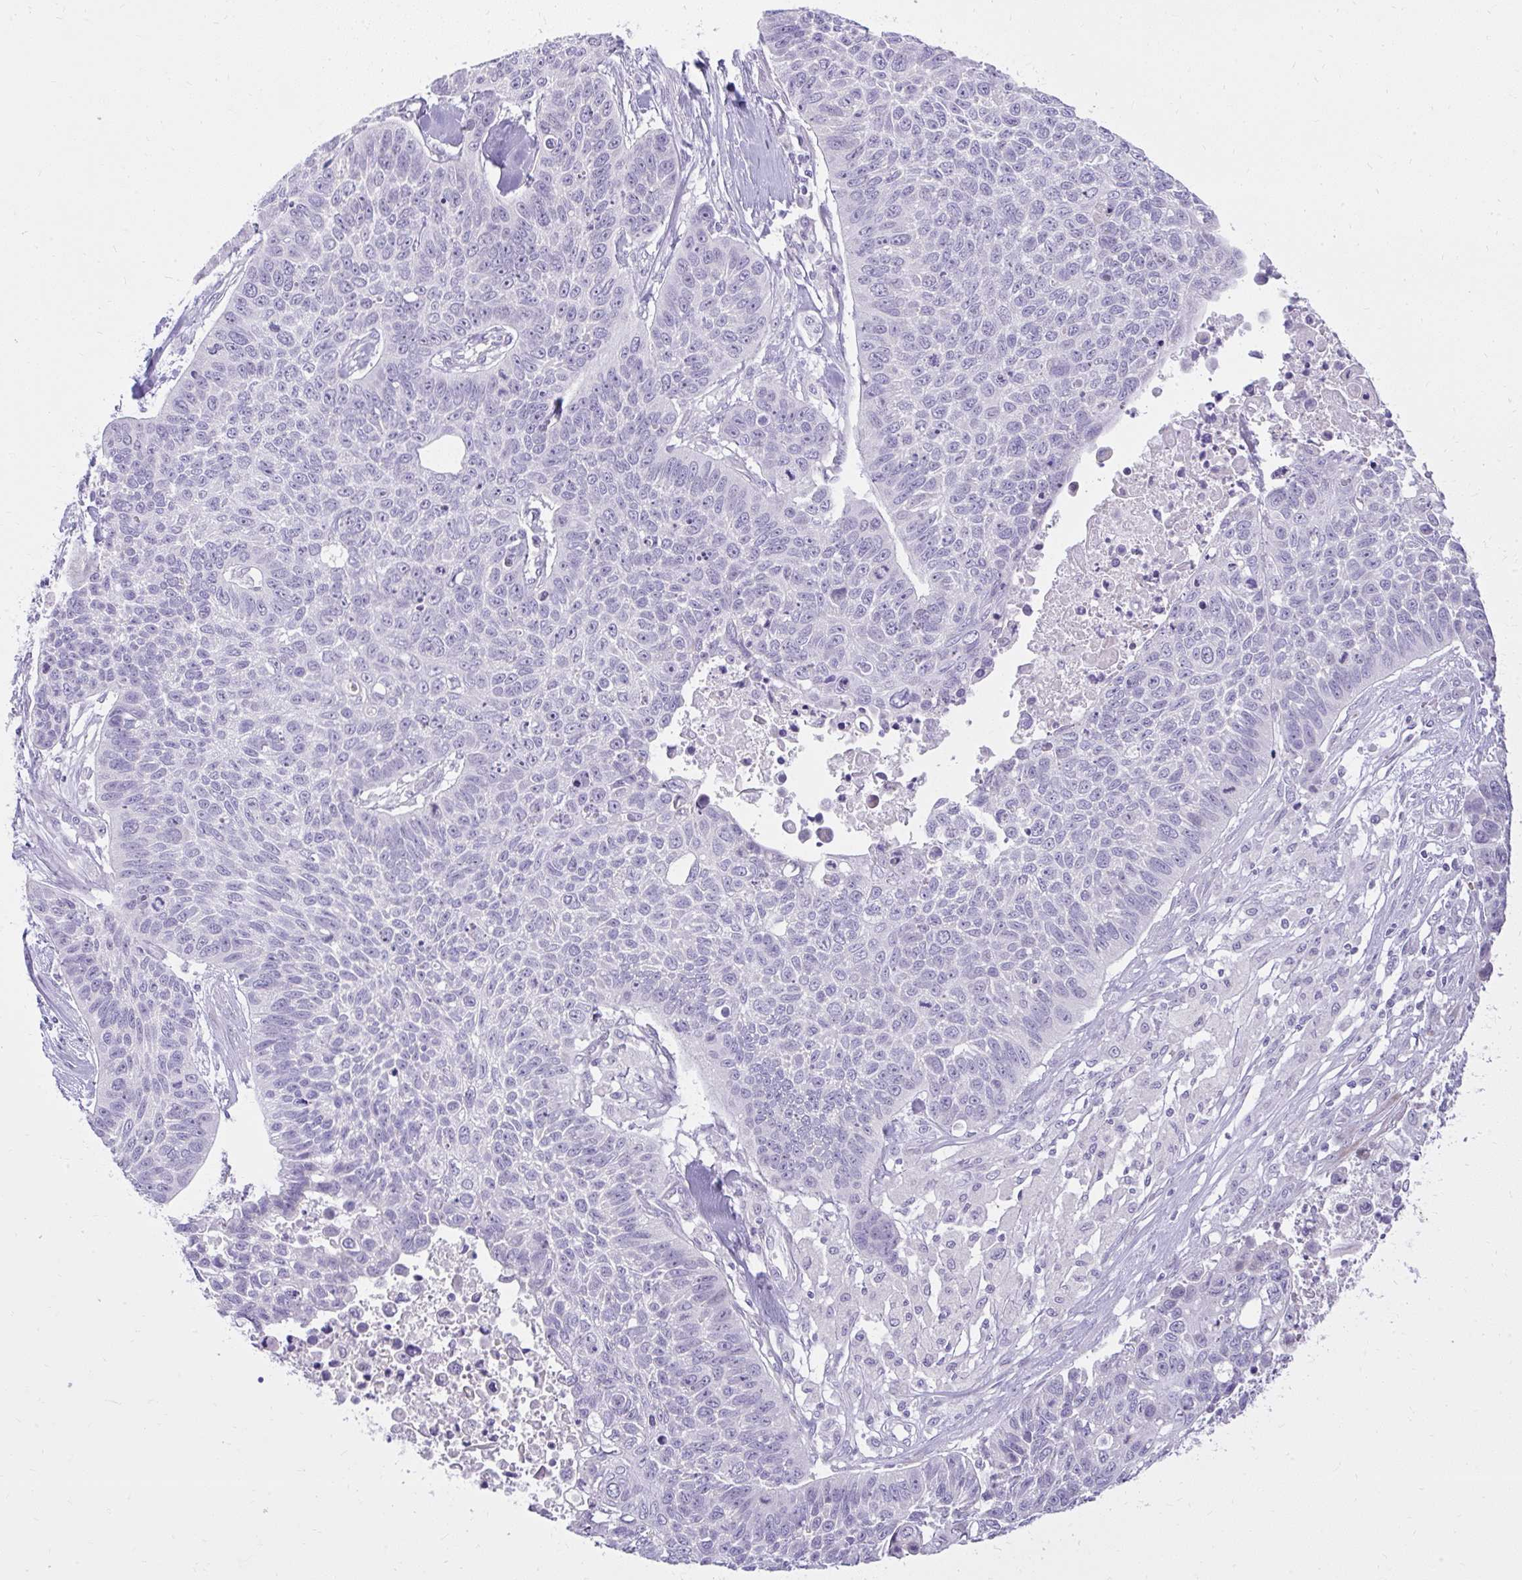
{"staining": {"intensity": "negative", "quantity": "none", "location": "none"}, "tissue": "lung cancer", "cell_type": "Tumor cells", "image_type": "cancer", "snomed": [{"axis": "morphology", "description": "Squamous cell carcinoma, NOS"}, {"axis": "topography", "description": "Lung"}], "caption": "This histopathology image is of lung cancer stained with immunohistochemistry to label a protein in brown with the nuclei are counter-stained blue. There is no expression in tumor cells.", "gene": "PRAP1", "patient": {"sex": "male", "age": 62}}